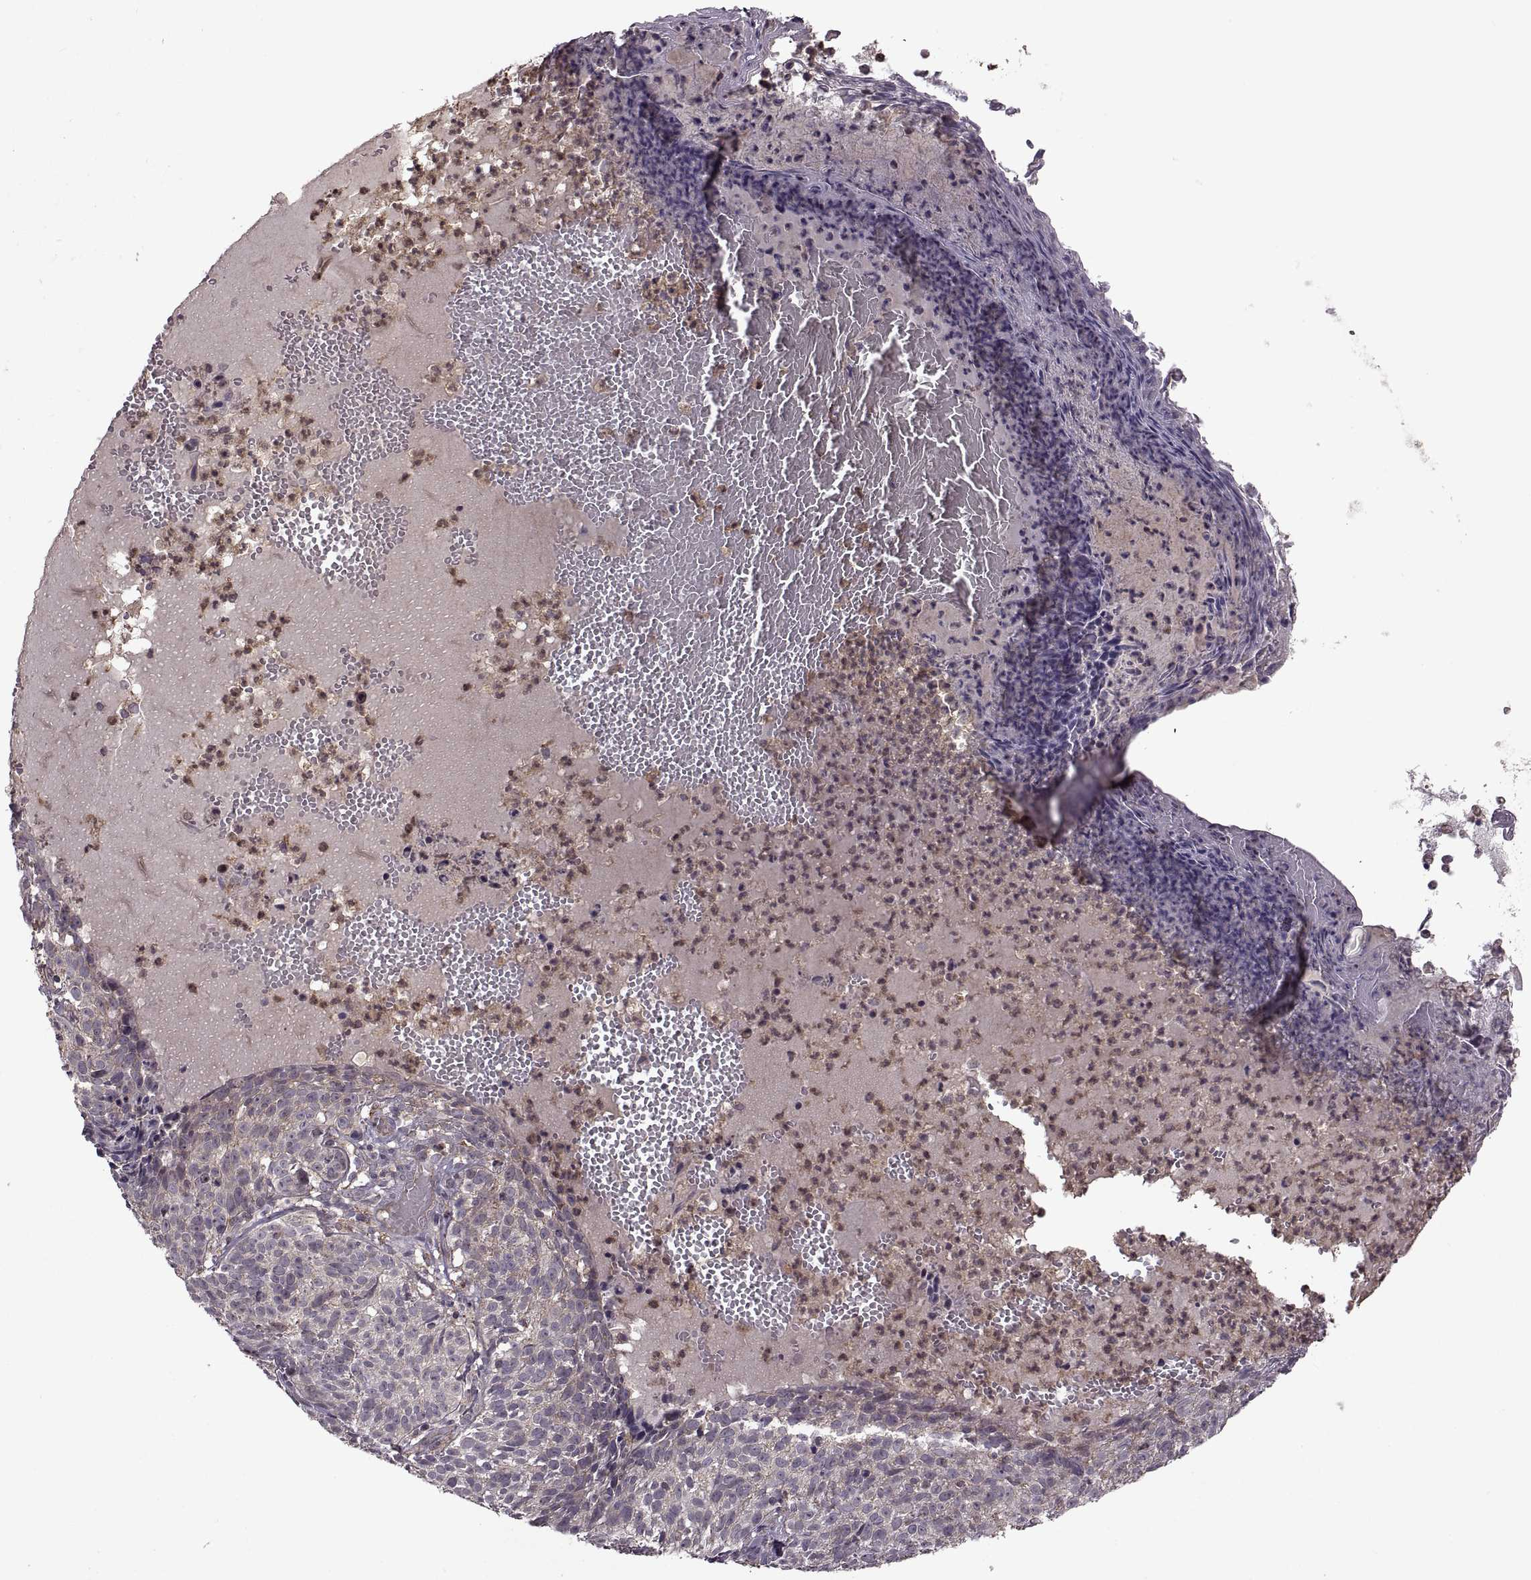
{"staining": {"intensity": "negative", "quantity": "none", "location": "none"}, "tissue": "skin cancer", "cell_type": "Tumor cells", "image_type": "cancer", "snomed": [{"axis": "morphology", "description": "Basal cell carcinoma"}, {"axis": "topography", "description": "Skin"}], "caption": "An IHC image of skin basal cell carcinoma is shown. There is no staining in tumor cells of skin basal cell carcinoma.", "gene": "PIERCE1", "patient": {"sex": "male", "age": 90}}